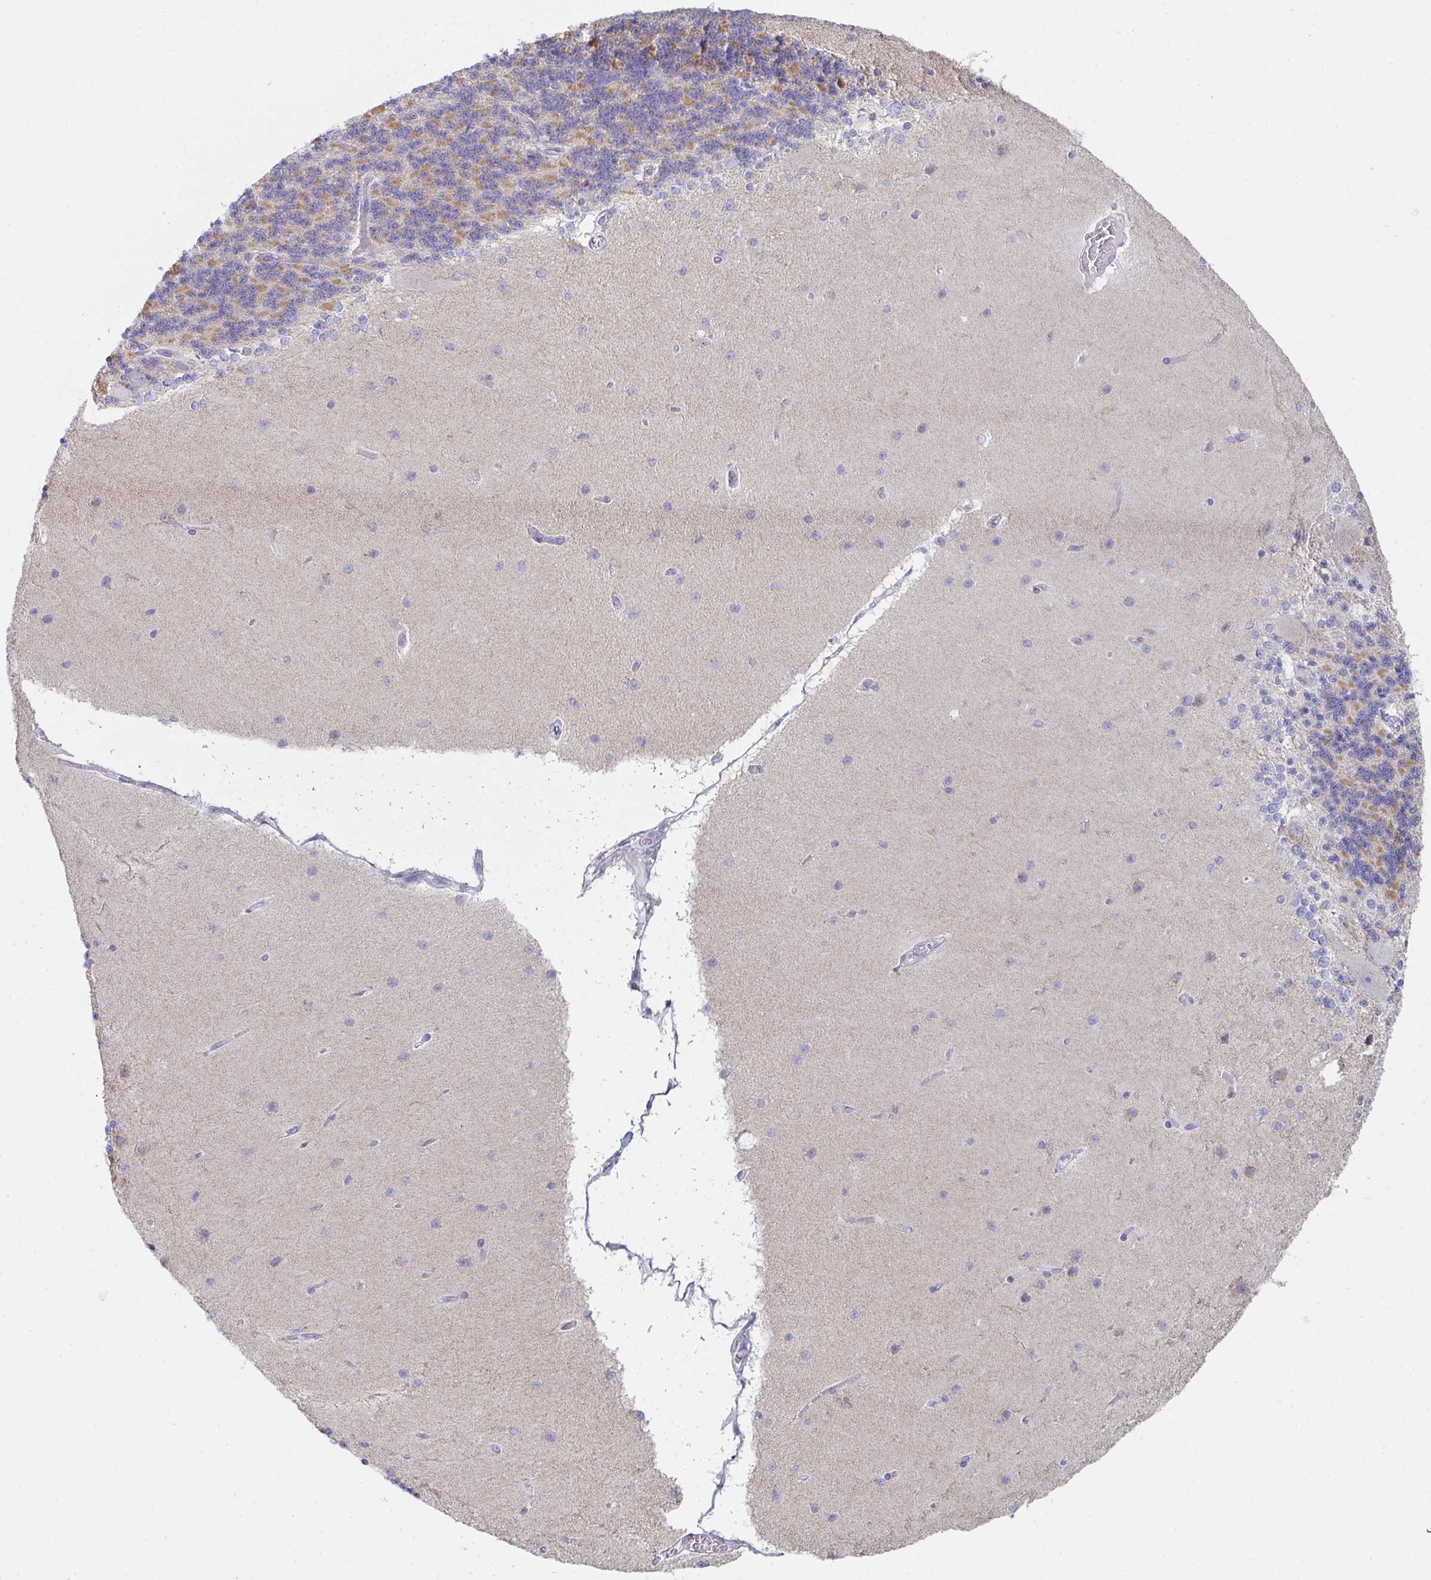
{"staining": {"intensity": "weak", "quantity": "25%-75%", "location": "cytoplasmic/membranous"}, "tissue": "cerebellum", "cell_type": "Cells in granular layer", "image_type": "normal", "snomed": [{"axis": "morphology", "description": "Normal tissue, NOS"}, {"axis": "topography", "description": "Cerebellum"}], "caption": "Brown immunohistochemical staining in normal cerebellum shows weak cytoplasmic/membranous positivity in approximately 25%-75% of cells in granular layer.", "gene": "AIFM1", "patient": {"sex": "female", "age": 54}}